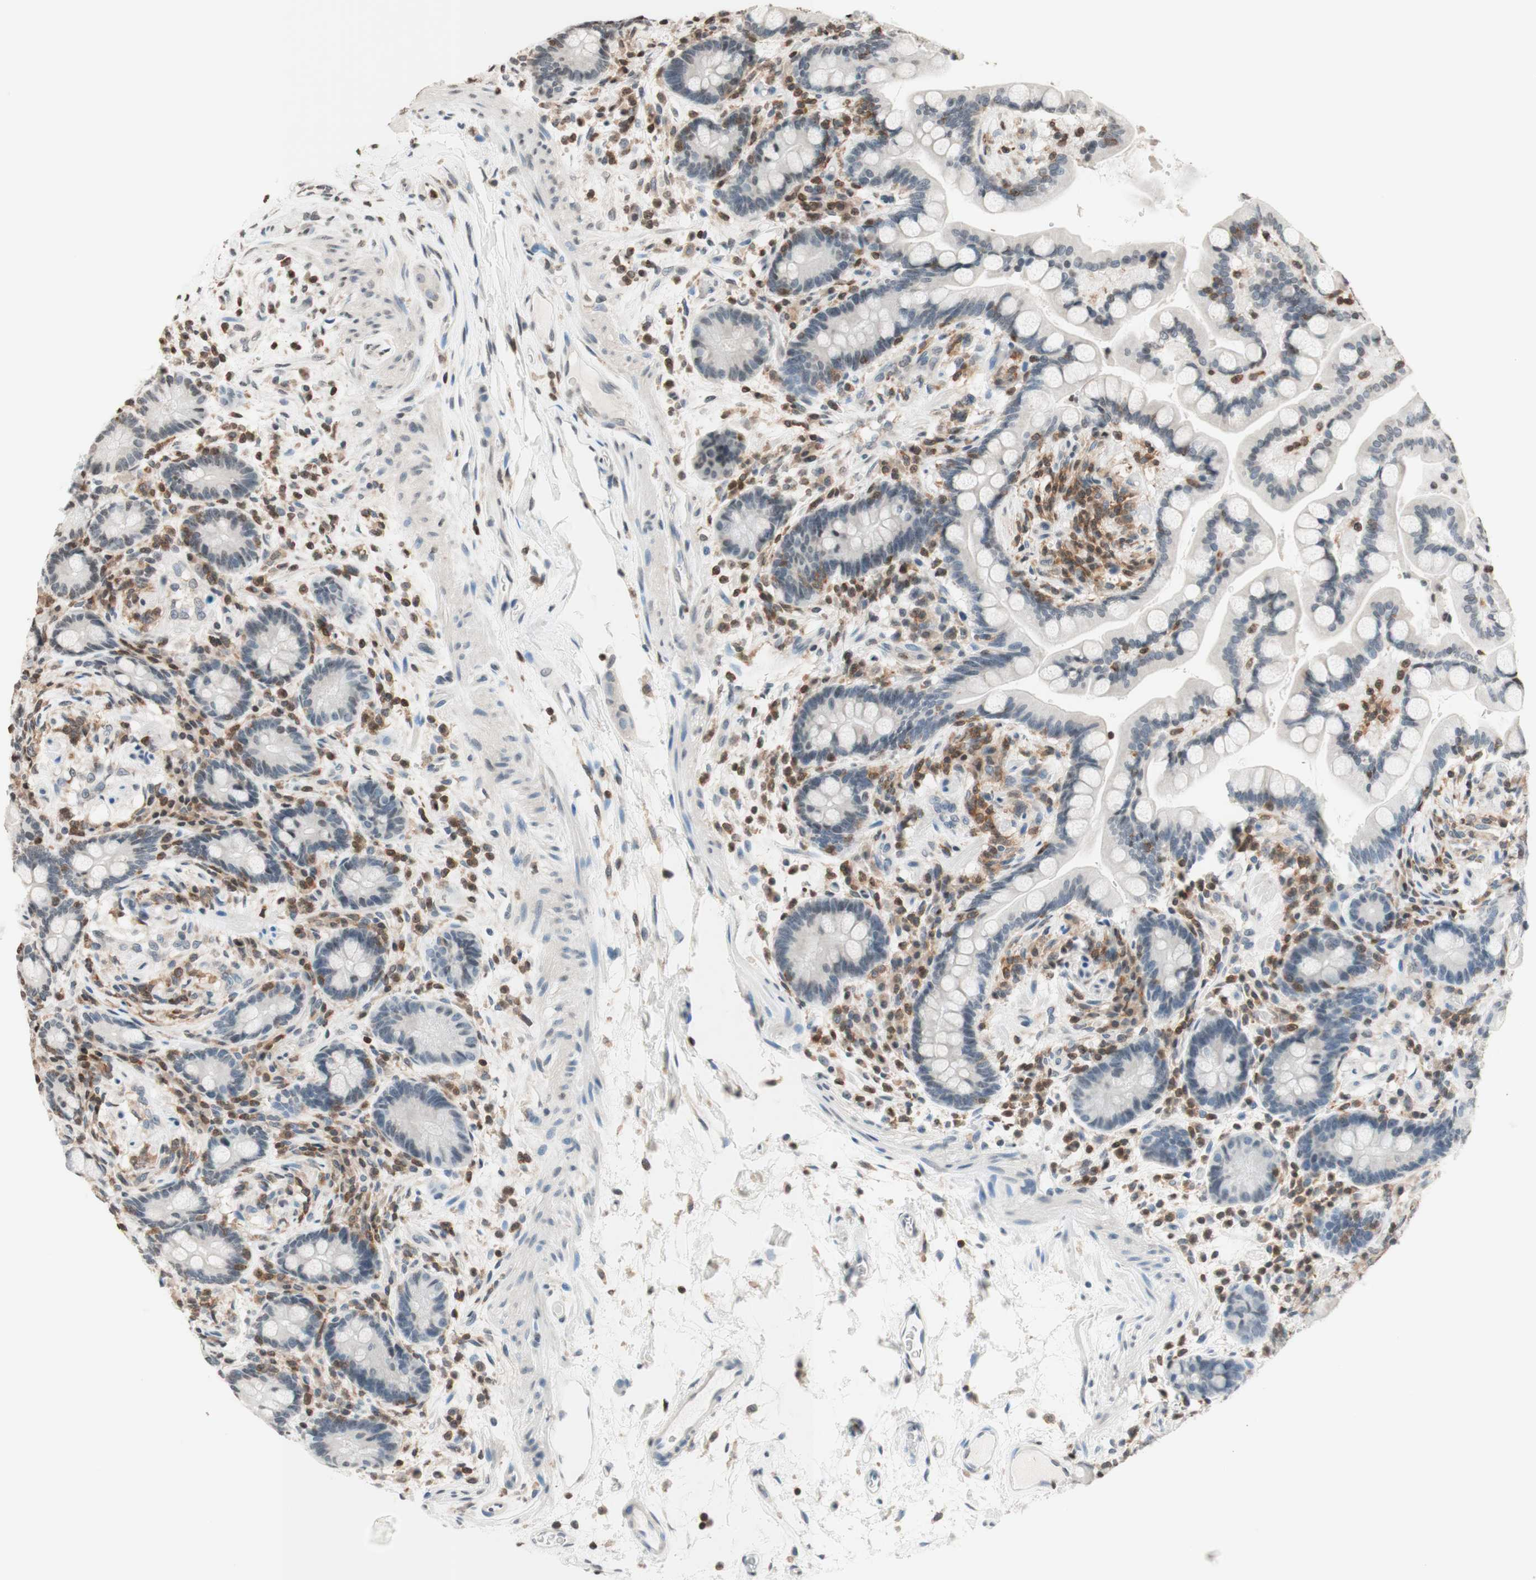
{"staining": {"intensity": "negative", "quantity": "none", "location": "none"}, "tissue": "colon", "cell_type": "Endothelial cells", "image_type": "normal", "snomed": [{"axis": "morphology", "description": "Normal tissue, NOS"}, {"axis": "topography", "description": "Colon"}], "caption": "Endothelial cells show no significant positivity in benign colon.", "gene": "WIPF1", "patient": {"sex": "male", "age": 73}}